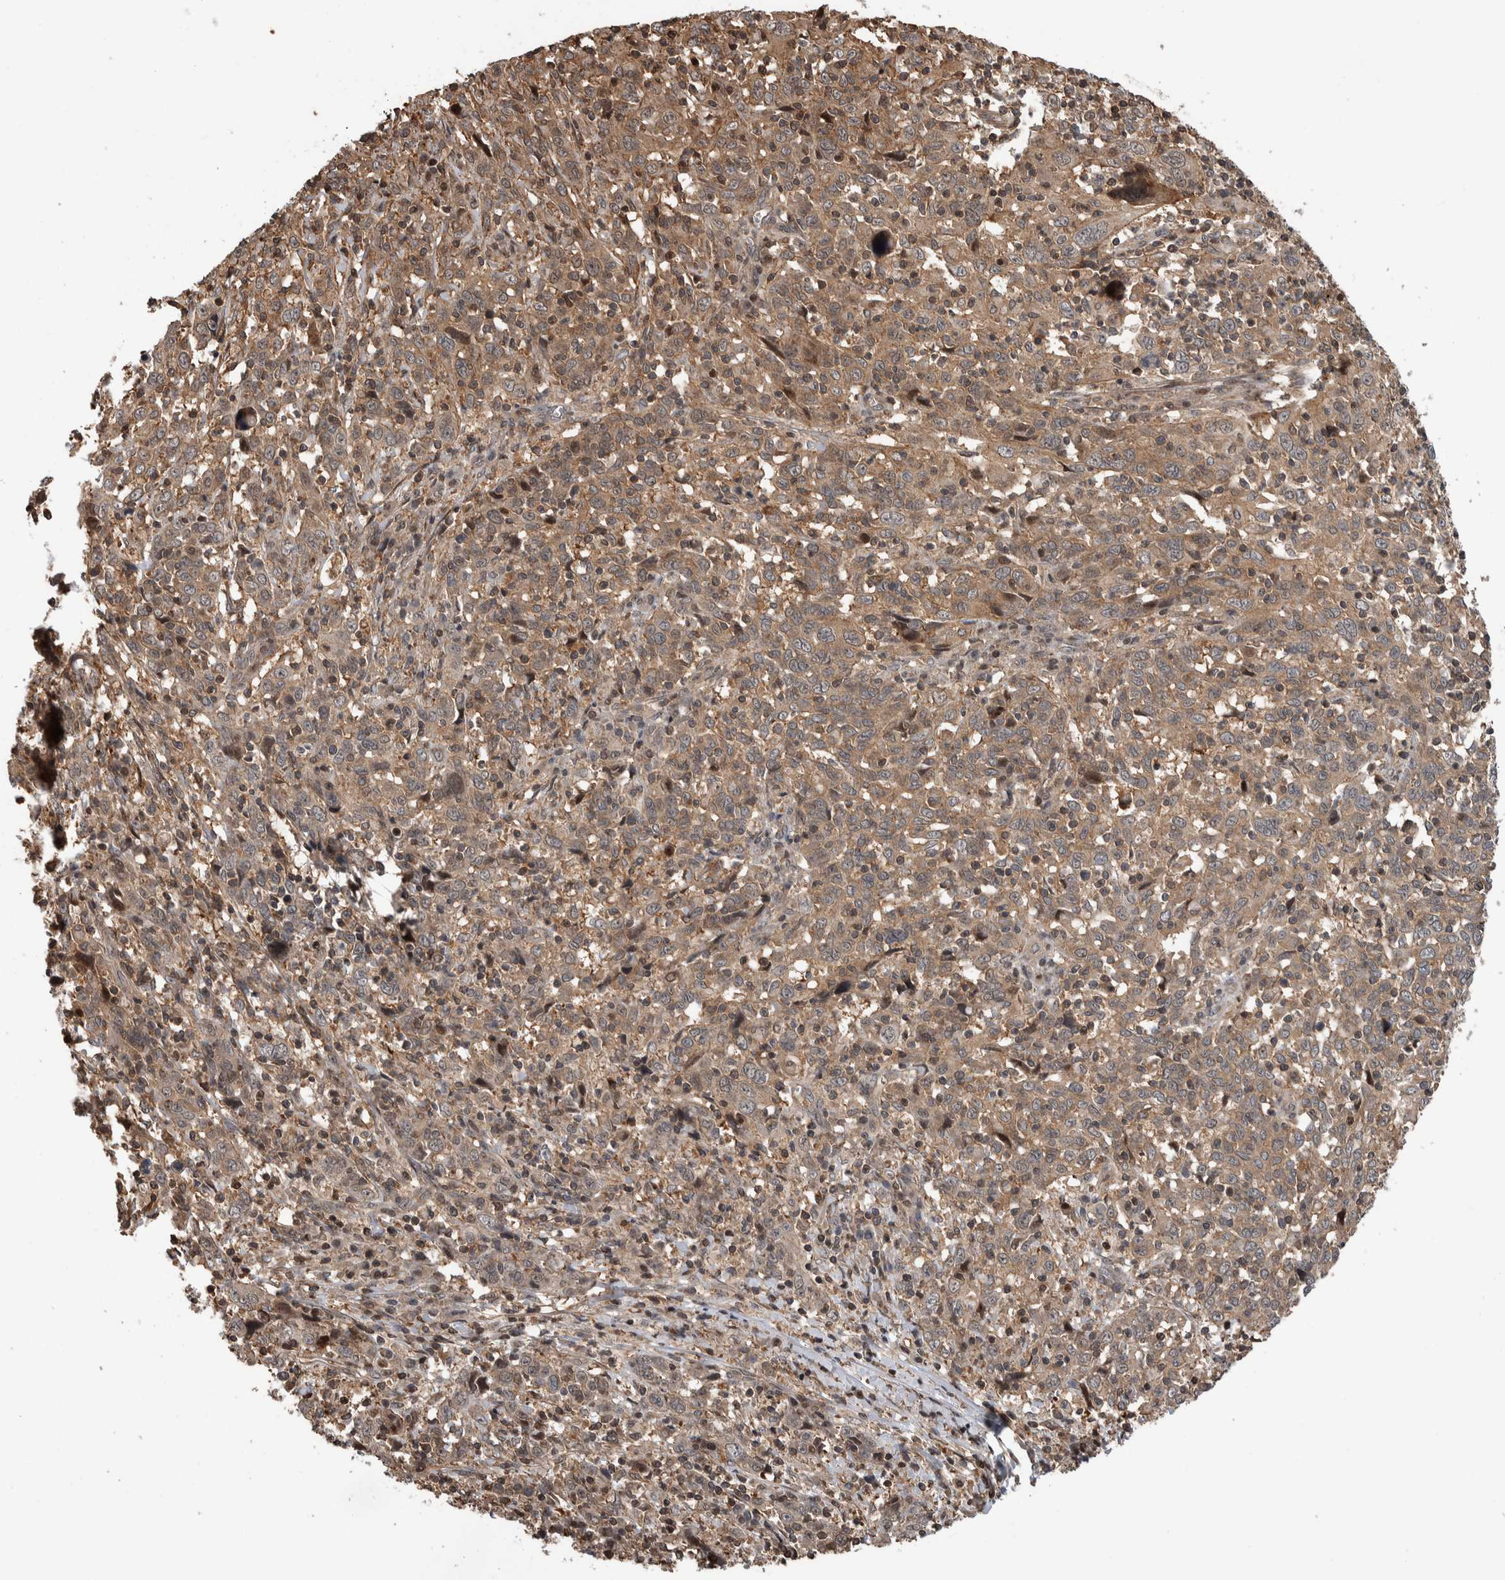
{"staining": {"intensity": "weak", "quantity": ">75%", "location": "cytoplasmic/membranous"}, "tissue": "cervical cancer", "cell_type": "Tumor cells", "image_type": "cancer", "snomed": [{"axis": "morphology", "description": "Squamous cell carcinoma, NOS"}, {"axis": "topography", "description": "Cervix"}], "caption": "Cervical cancer (squamous cell carcinoma) tissue reveals weak cytoplasmic/membranous expression in approximately >75% of tumor cells (DAB (3,3'-diaminobenzidine) IHC, brown staining for protein, blue staining for nuclei).", "gene": "ARFGEF1", "patient": {"sex": "female", "age": 46}}